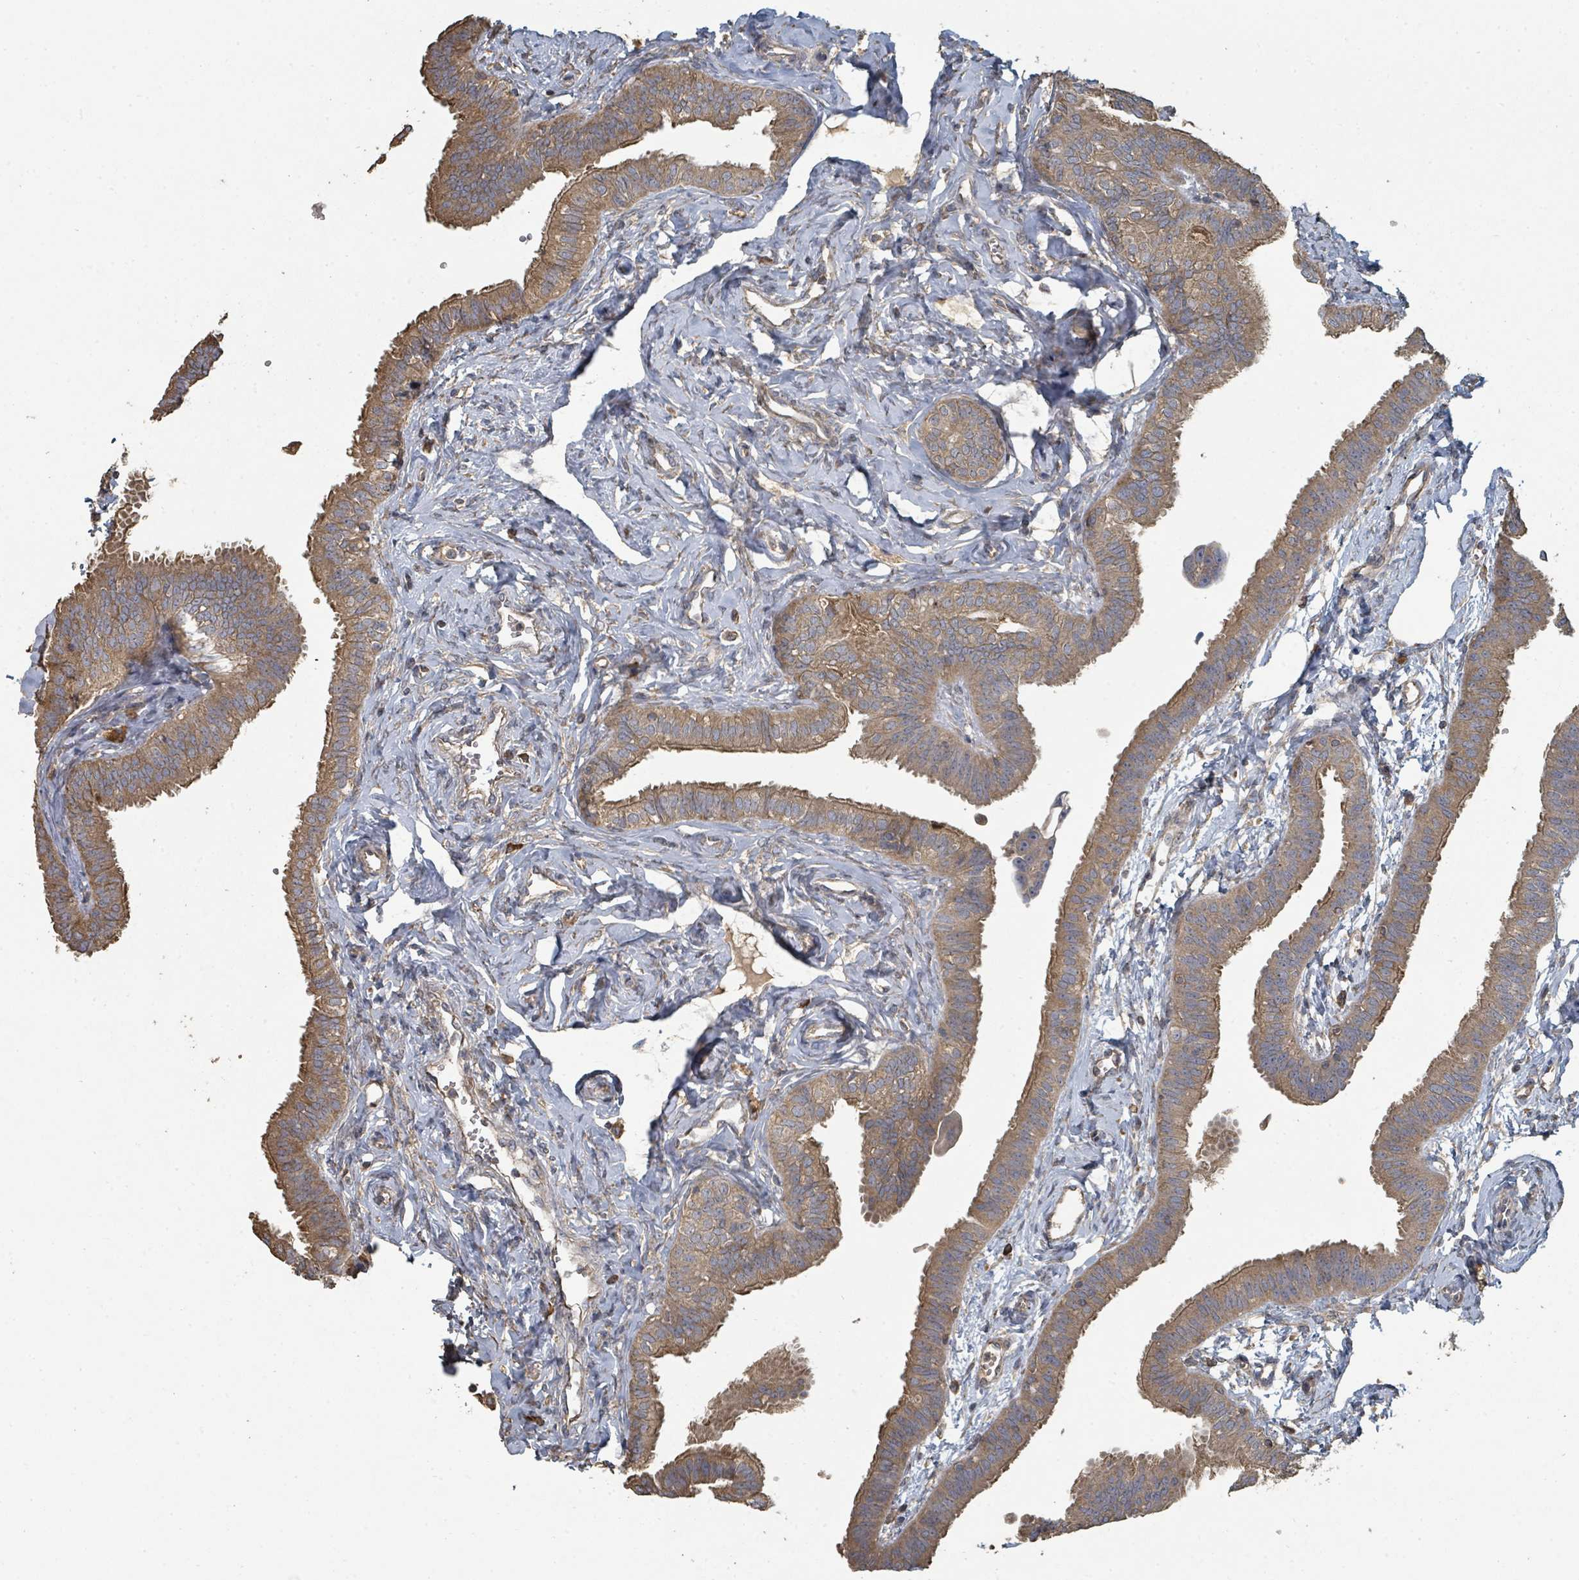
{"staining": {"intensity": "moderate", "quantity": ">75%", "location": "cytoplasmic/membranous"}, "tissue": "fallopian tube", "cell_type": "Glandular cells", "image_type": "normal", "snomed": [{"axis": "morphology", "description": "Normal tissue, NOS"}, {"axis": "morphology", "description": "Carcinoma, NOS"}, {"axis": "topography", "description": "Fallopian tube"}, {"axis": "topography", "description": "Ovary"}], "caption": "Protein staining of benign fallopian tube demonstrates moderate cytoplasmic/membranous expression in about >75% of glandular cells.", "gene": "WDFY1", "patient": {"sex": "female", "age": 59}}